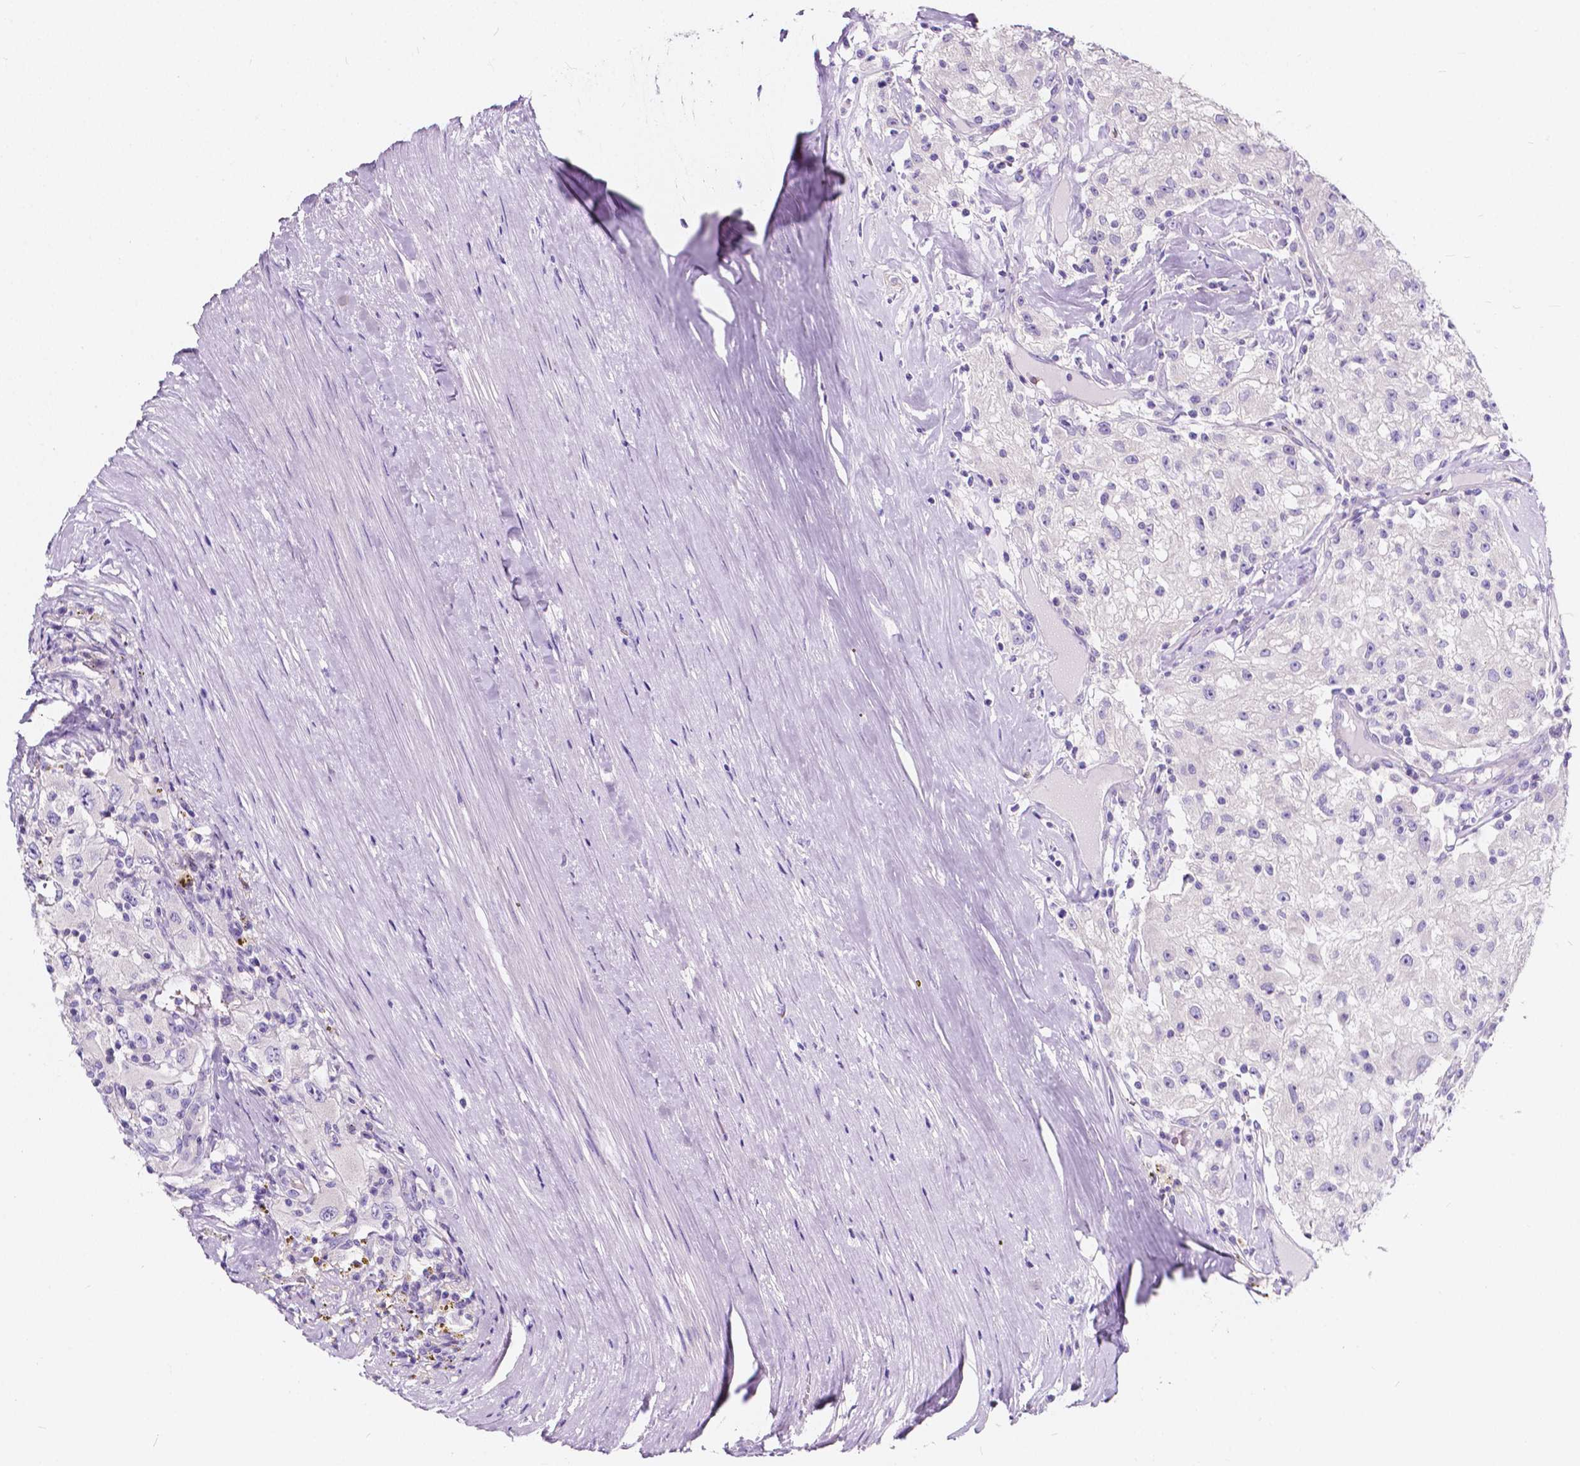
{"staining": {"intensity": "negative", "quantity": "none", "location": "none"}, "tissue": "renal cancer", "cell_type": "Tumor cells", "image_type": "cancer", "snomed": [{"axis": "morphology", "description": "Adenocarcinoma, NOS"}, {"axis": "topography", "description": "Kidney"}], "caption": "DAB immunohistochemical staining of human adenocarcinoma (renal) demonstrates no significant expression in tumor cells.", "gene": "CLSTN2", "patient": {"sex": "female", "age": 67}}